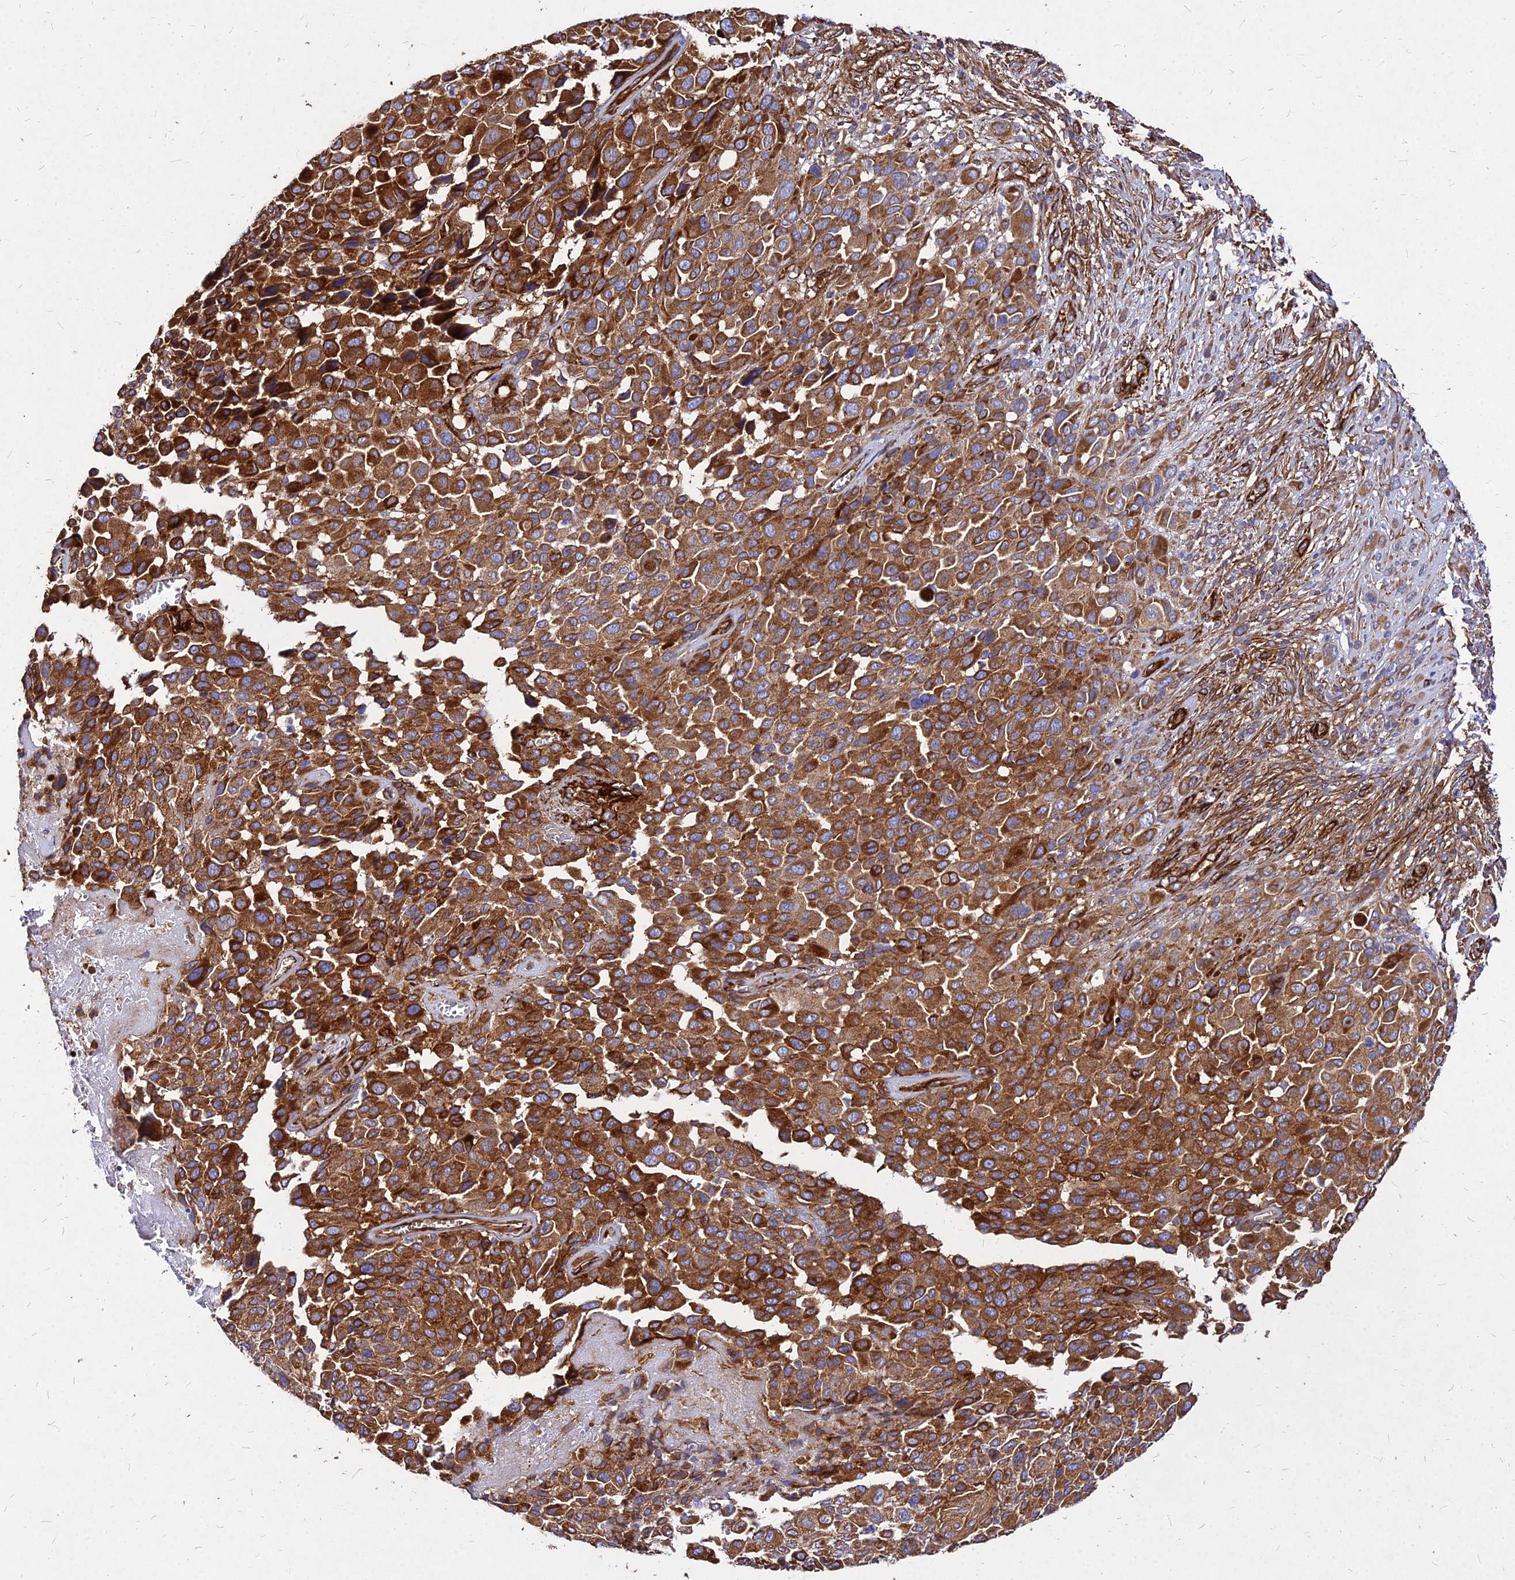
{"staining": {"intensity": "strong", "quantity": "25%-75%", "location": "cytoplasmic/membranous"}, "tissue": "melanoma", "cell_type": "Tumor cells", "image_type": "cancer", "snomed": [{"axis": "morphology", "description": "Malignant melanoma, NOS"}, {"axis": "topography", "description": "Skin of trunk"}], "caption": "Human malignant melanoma stained for a protein (brown) reveals strong cytoplasmic/membranous positive positivity in approximately 25%-75% of tumor cells.", "gene": "EFCC1", "patient": {"sex": "male", "age": 71}}